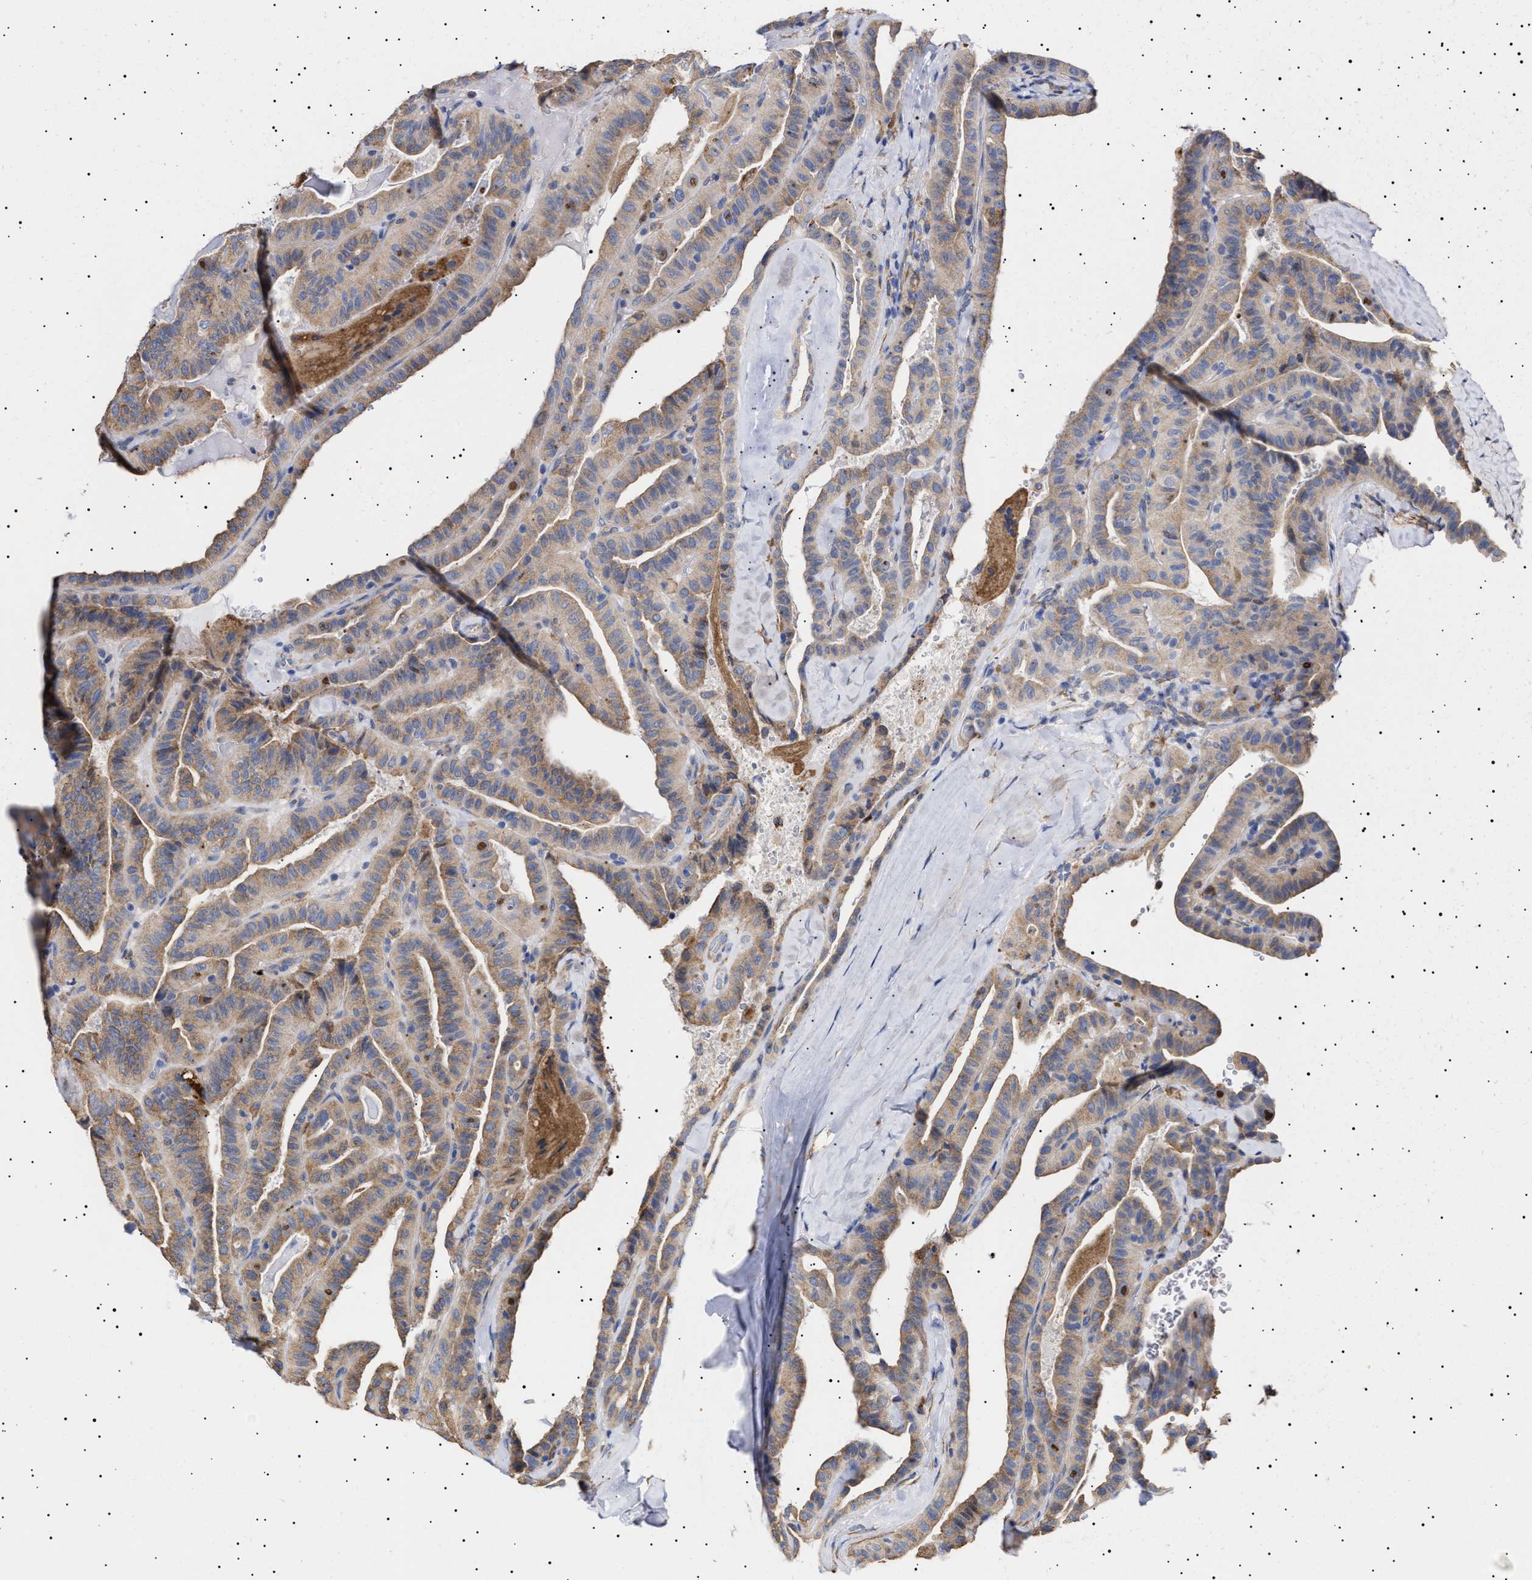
{"staining": {"intensity": "weak", "quantity": ">75%", "location": "cytoplasmic/membranous"}, "tissue": "thyroid cancer", "cell_type": "Tumor cells", "image_type": "cancer", "snomed": [{"axis": "morphology", "description": "Papillary adenocarcinoma, NOS"}, {"axis": "topography", "description": "Thyroid gland"}], "caption": "Thyroid cancer stained with a protein marker displays weak staining in tumor cells.", "gene": "ERCC6L2", "patient": {"sex": "male", "age": 77}}